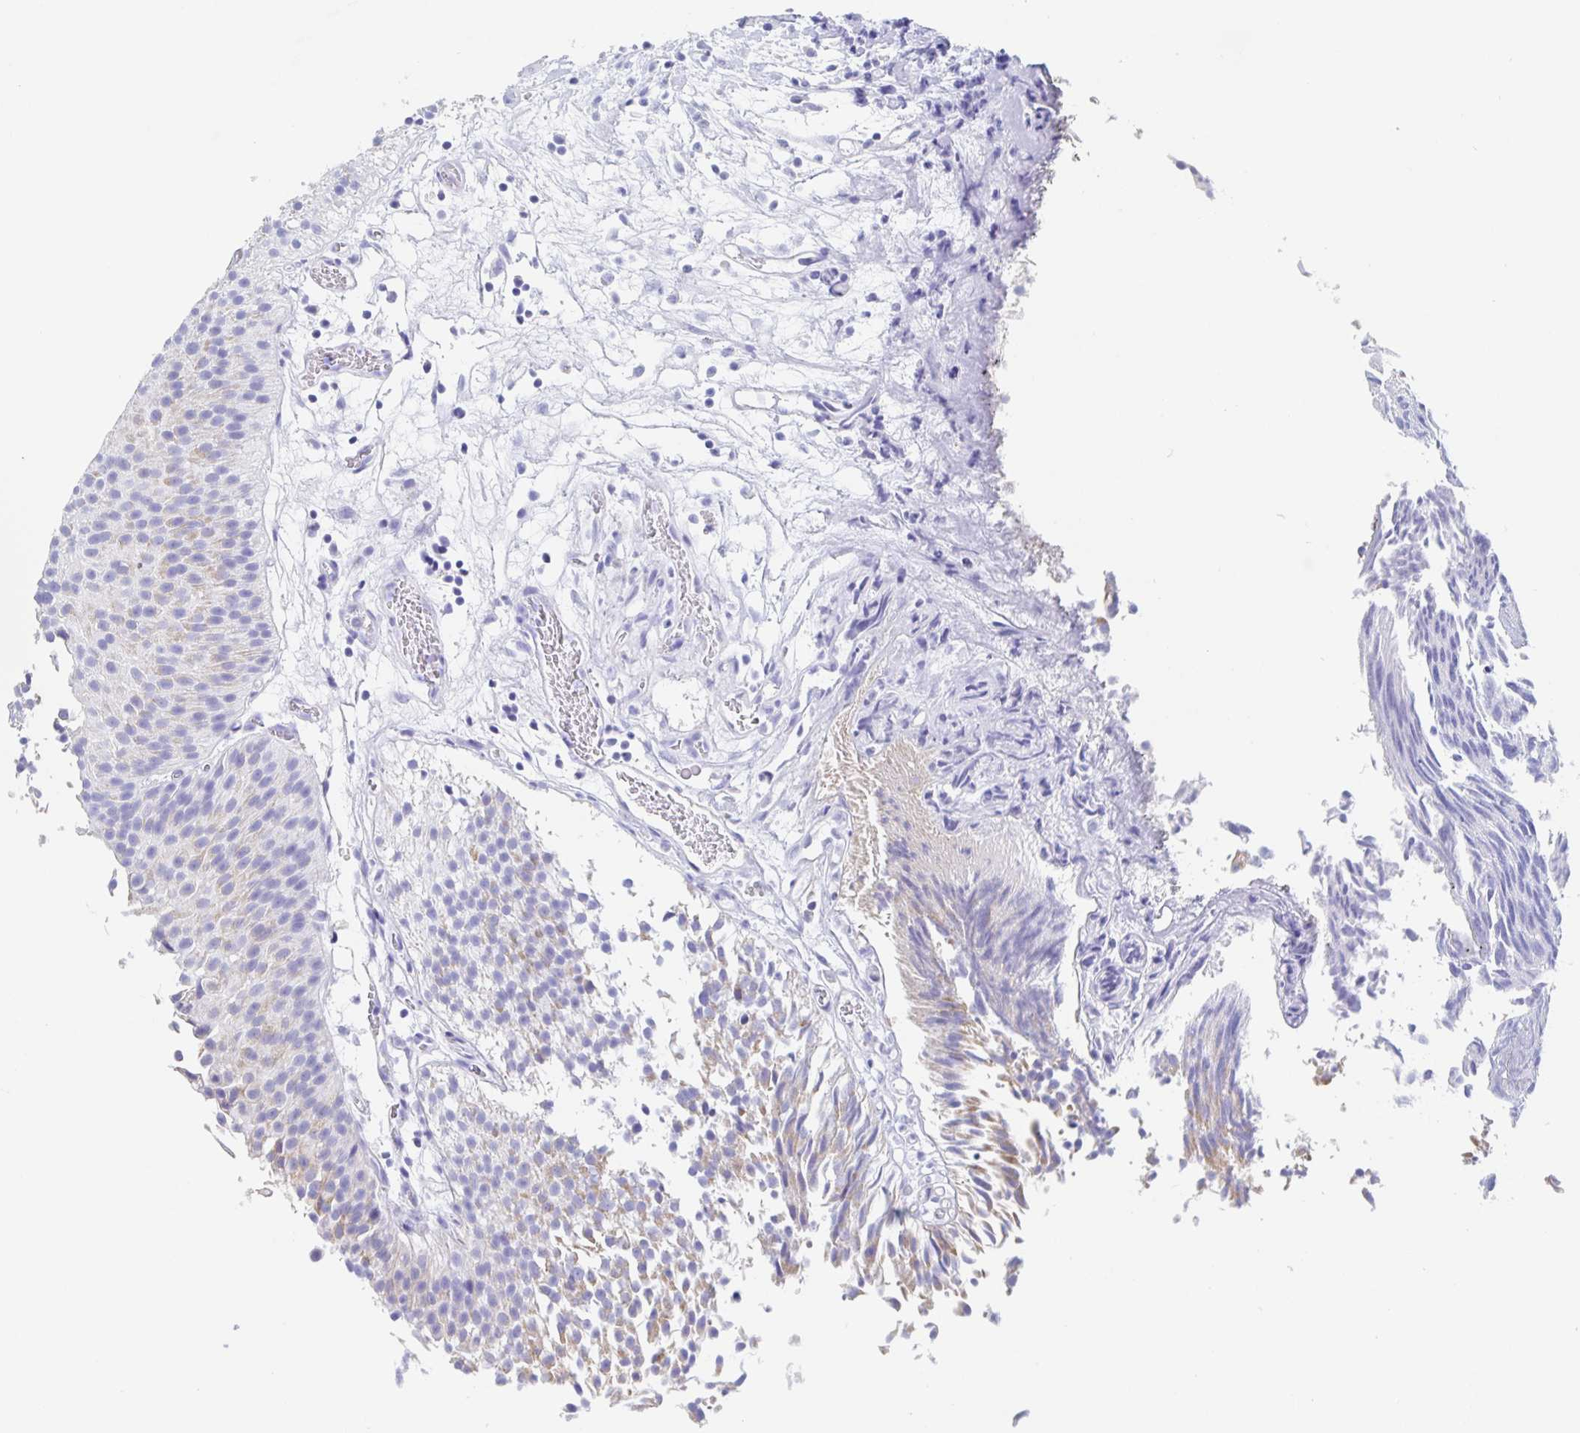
{"staining": {"intensity": "weak", "quantity": "<25%", "location": "cytoplasmic/membranous"}, "tissue": "urothelial cancer", "cell_type": "Tumor cells", "image_type": "cancer", "snomed": [{"axis": "morphology", "description": "Urothelial carcinoma, Low grade"}, {"axis": "topography", "description": "Urinary bladder"}], "caption": "Urothelial carcinoma (low-grade) was stained to show a protein in brown. There is no significant expression in tumor cells. (Brightfield microscopy of DAB (3,3'-diaminobenzidine) immunohistochemistry (IHC) at high magnification).", "gene": "DMBT1", "patient": {"sex": "male", "age": 80}}